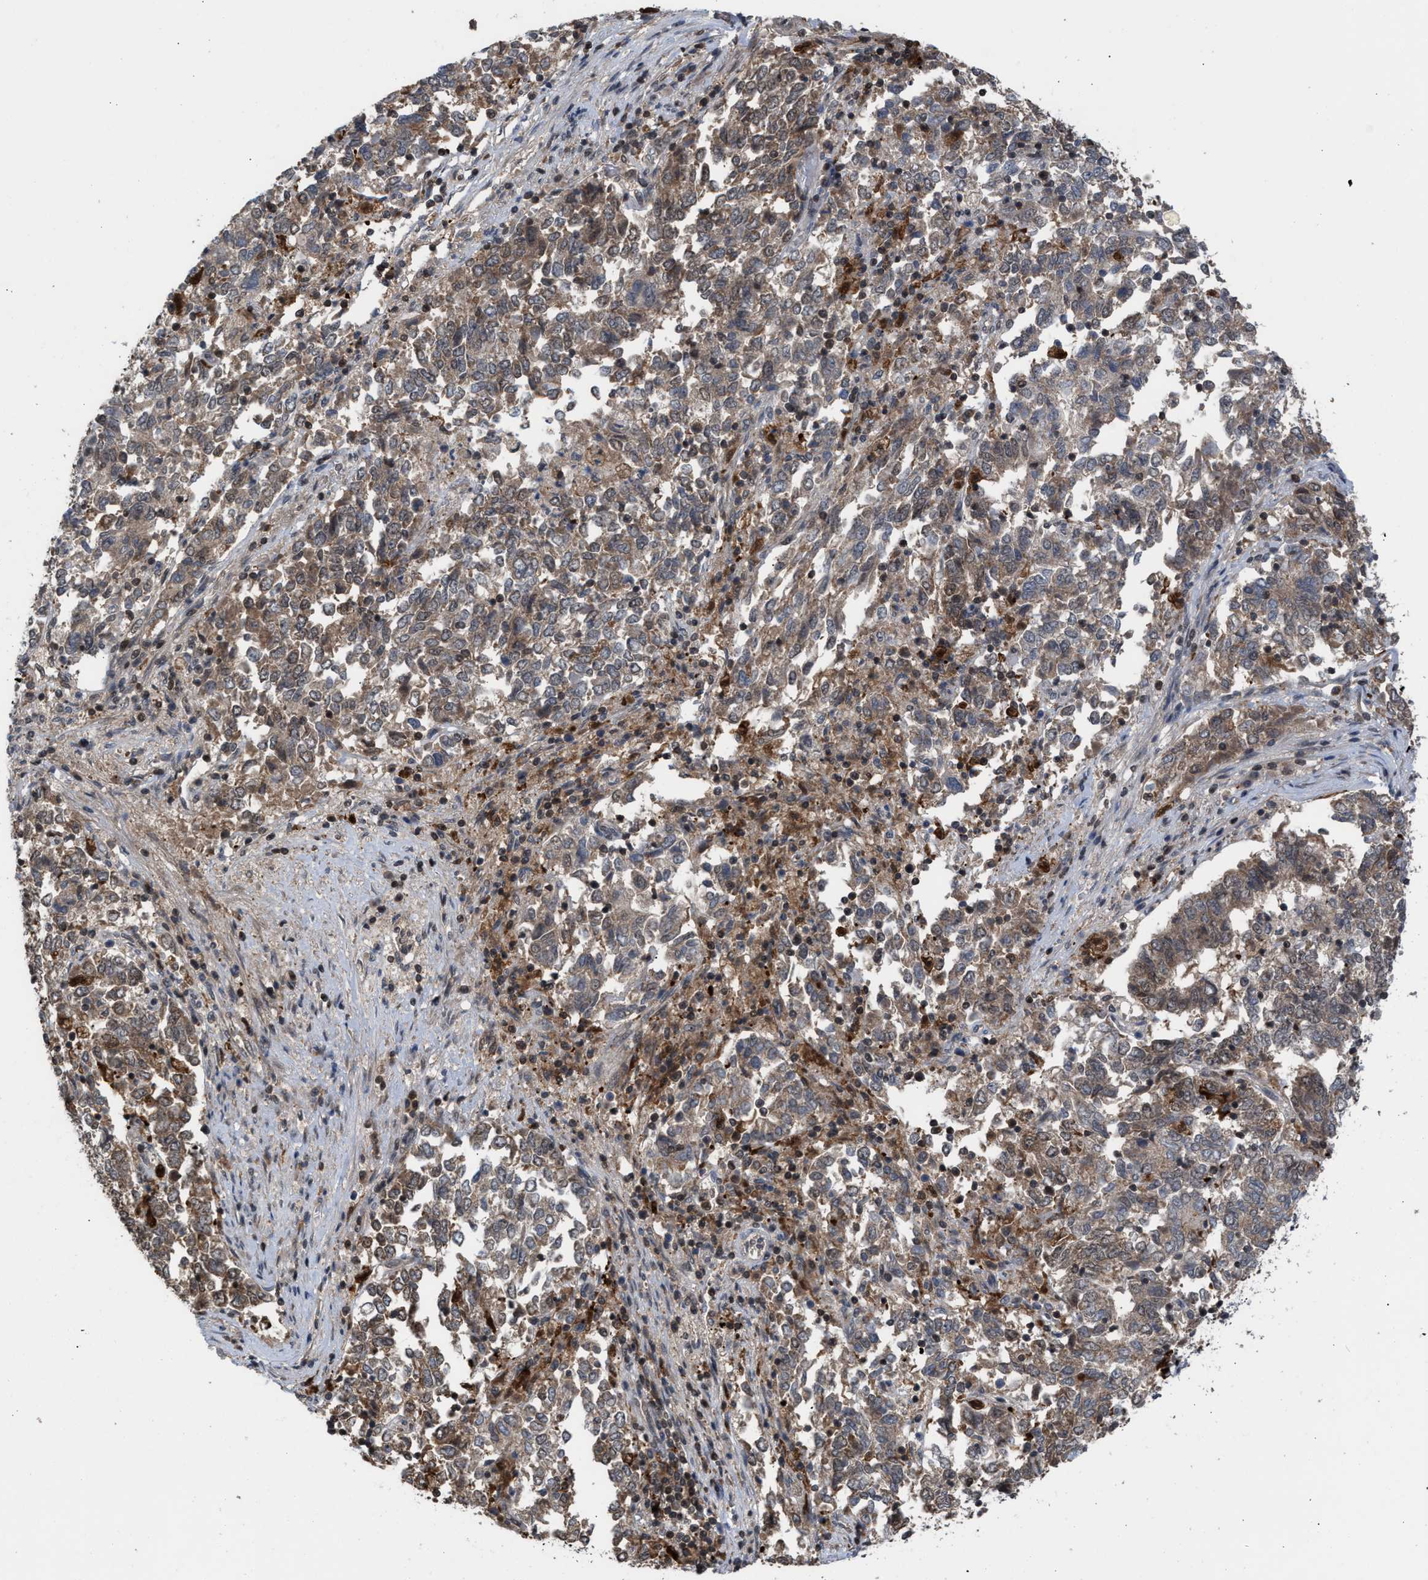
{"staining": {"intensity": "weak", "quantity": ">75%", "location": "cytoplasmic/membranous"}, "tissue": "endometrial cancer", "cell_type": "Tumor cells", "image_type": "cancer", "snomed": [{"axis": "morphology", "description": "Adenocarcinoma, NOS"}, {"axis": "topography", "description": "Endometrium"}], "caption": "Protein analysis of endometrial cancer tissue shows weak cytoplasmic/membranous expression in approximately >75% of tumor cells. (DAB (3,3'-diaminobenzidine) = brown stain, brightfield microscopy at high magnification).", "gene": "C9orf78", "patient": {"sex": "female", "age": 80}}